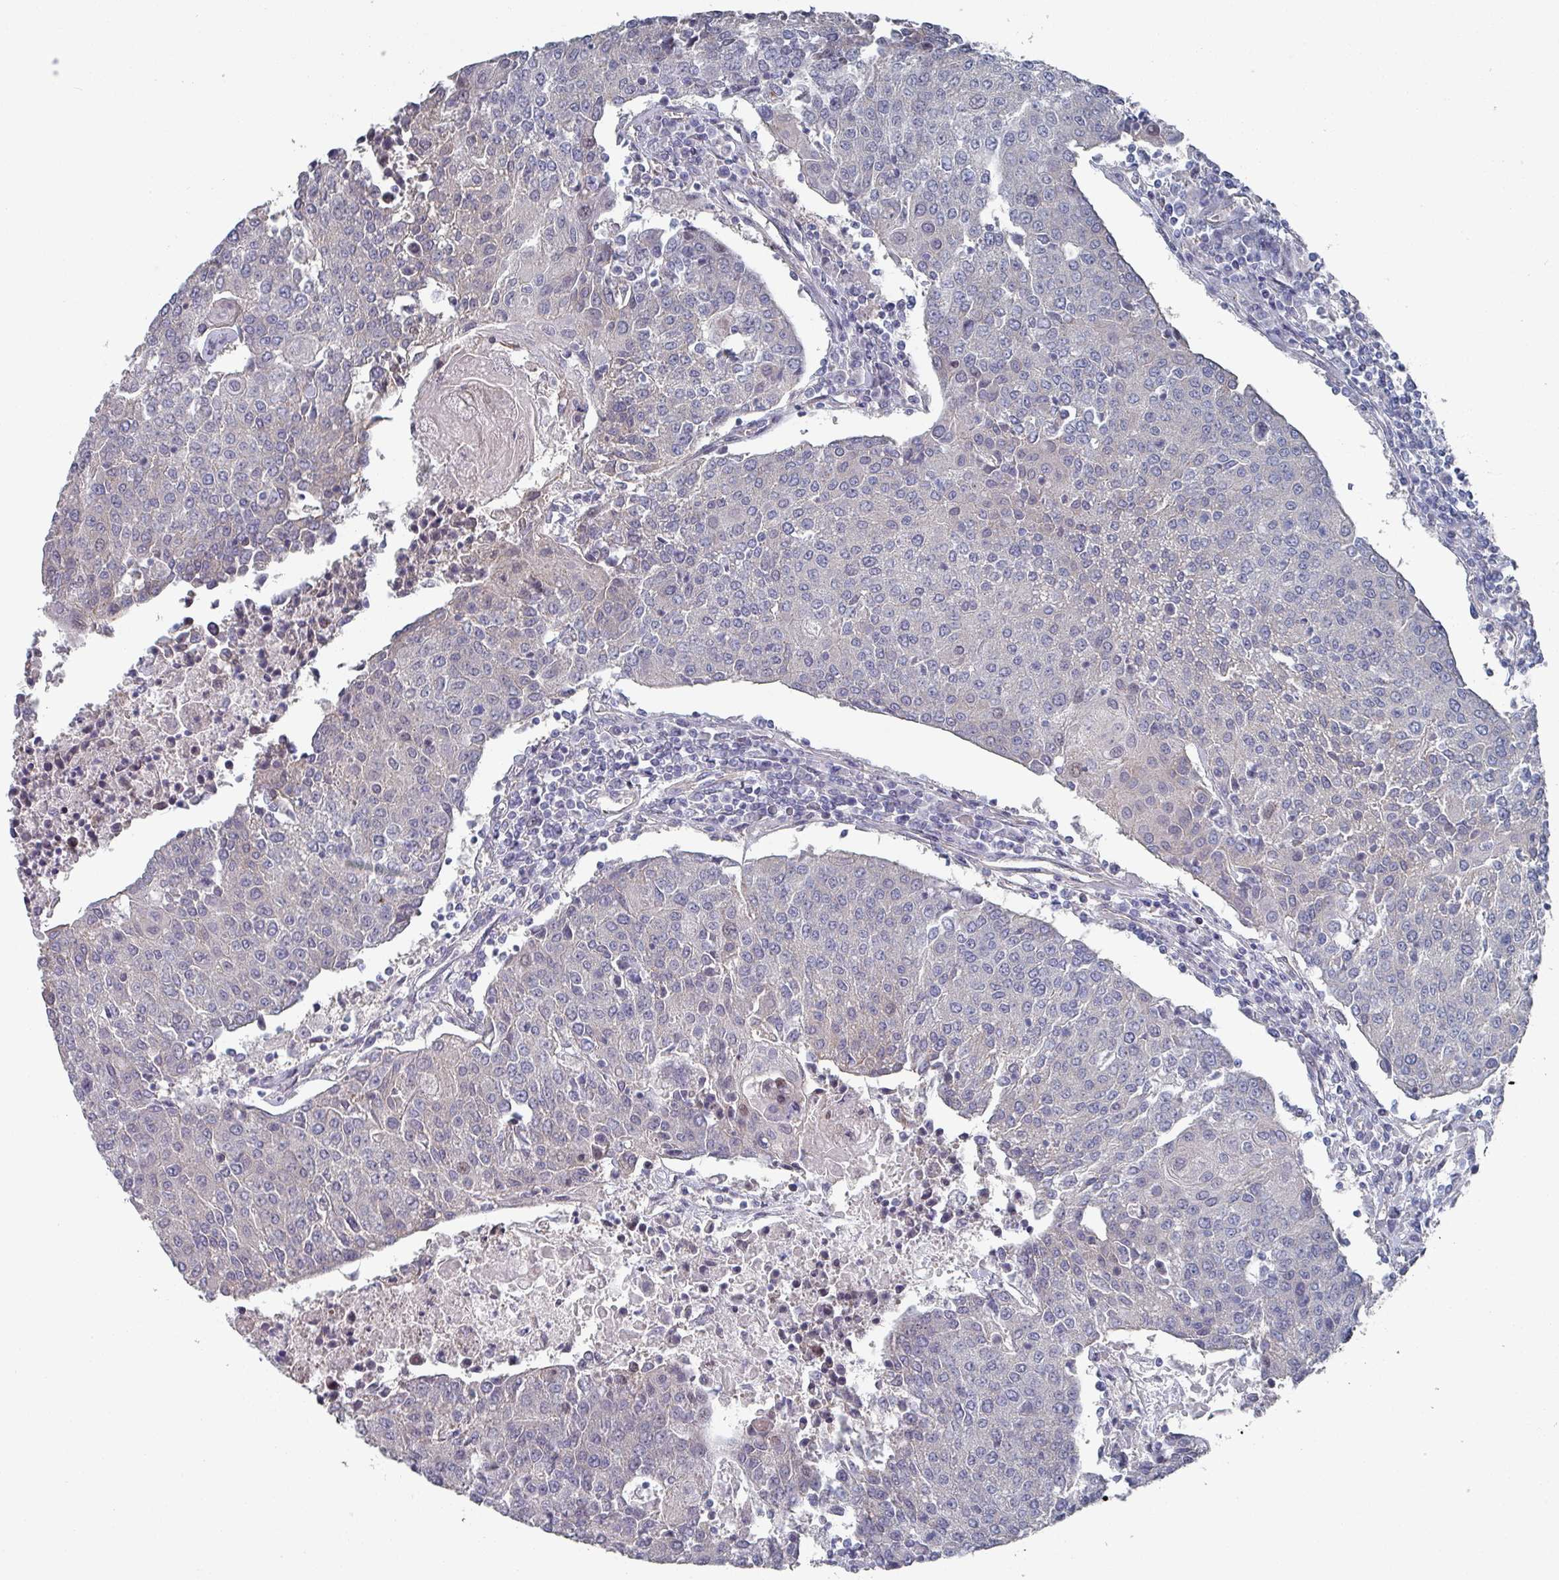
{"staining": {"intensity": "negative", "quantity": "none", "location": "none"}, "tissue": "urothelial cancer", "cell_type": "Tumor cells", "image_type": "cancer", "snomed": [{"axis": "morphology", "description": "Urothelial carcinoma, High grade"}, {"axis": "topography", "description": "Urinary bladder"}], "caption": "An immunohistochemistry histopathology image of urothelial cancer is shown. There is no staining in tumor cells of urothelial cancer.", "gene": "EFL1", "patient": {"sex": "female", "age": 85}}